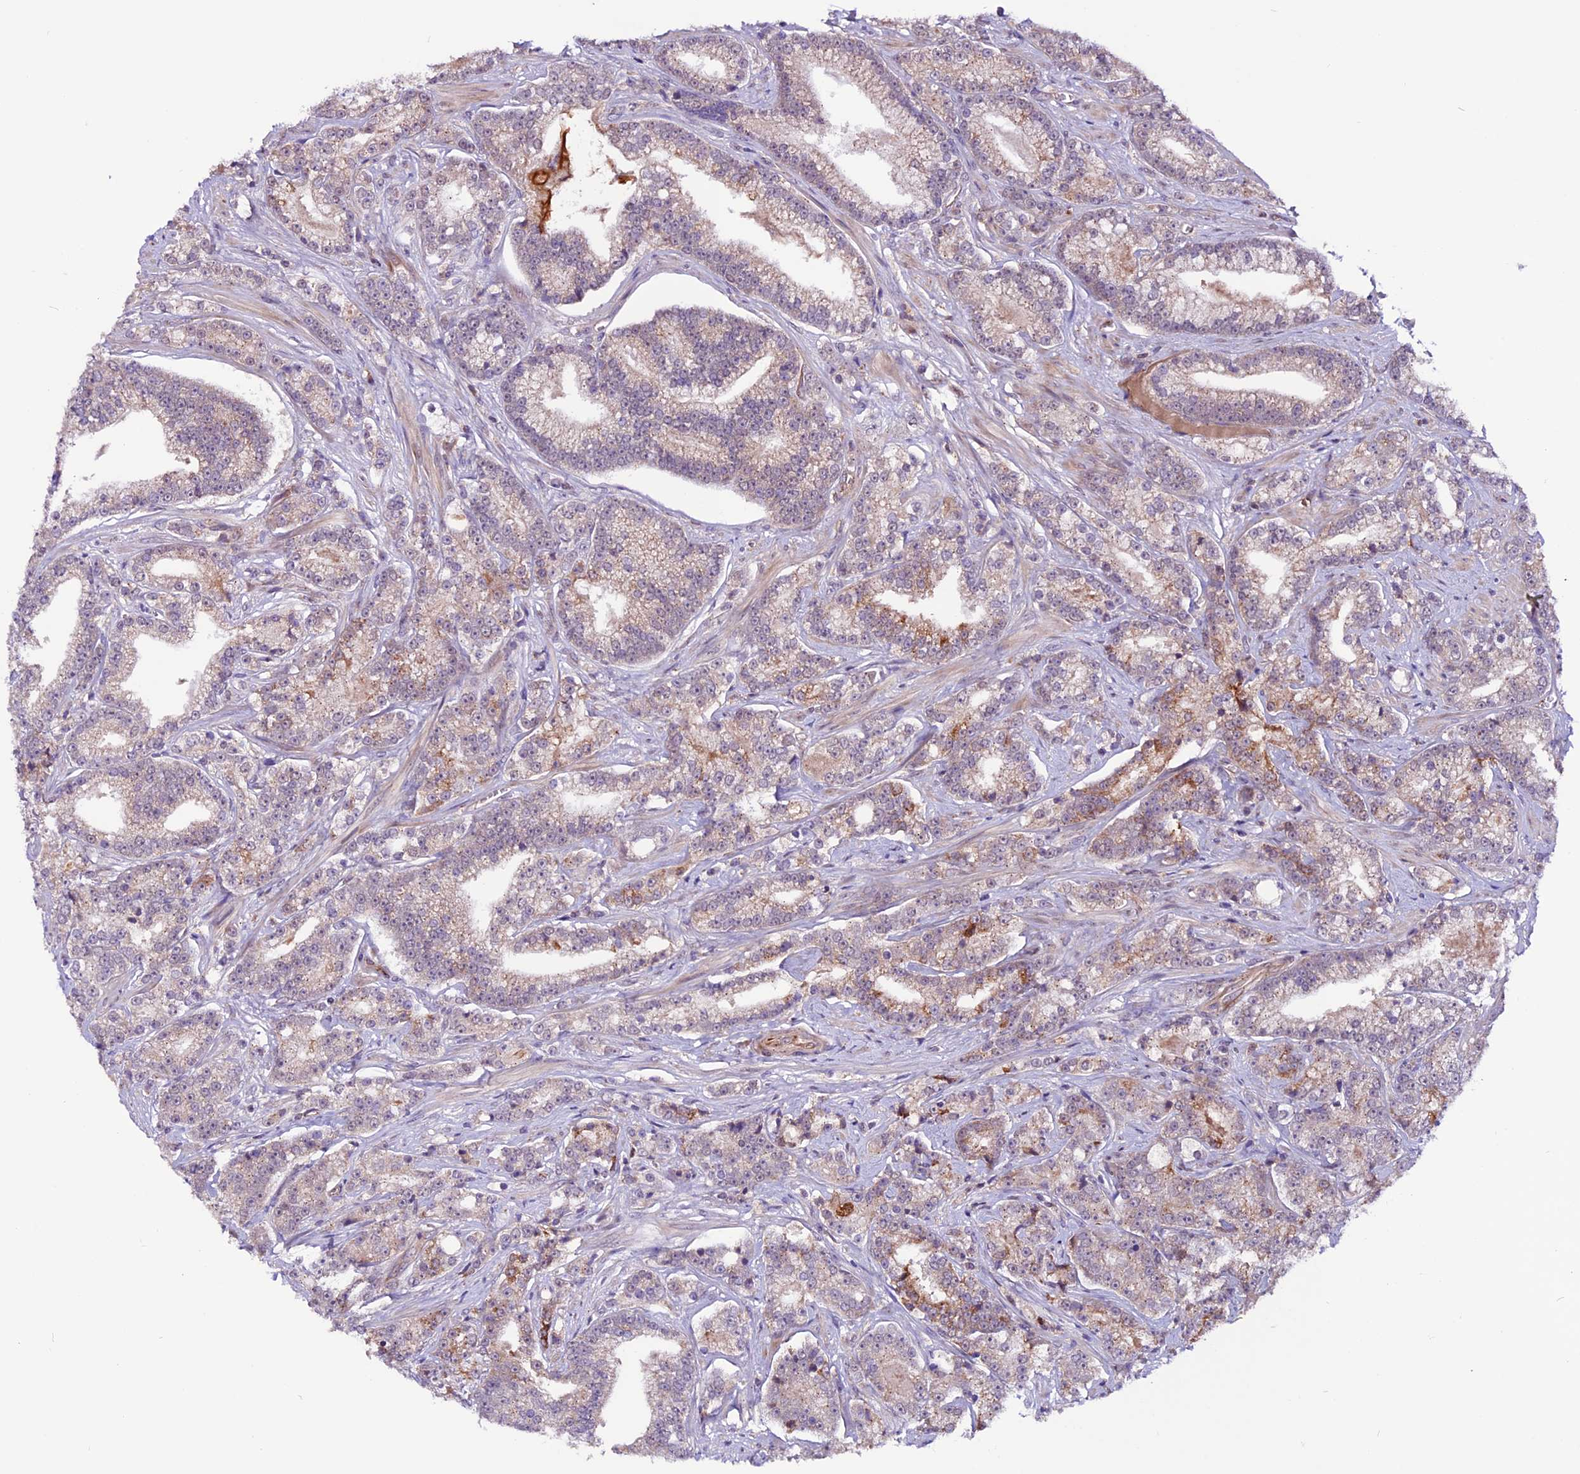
{"staining": {"intensity": "moderate", "quantity": "<25%", "location": "cytoplasmic/membranous"}, "tissue": "prostate cancer", "cell_type": "Tumor cells", "image_type": "cancer", "snomed": [{"axis": "morphology", "description": "Adenocarcinoma, High grade"}, {"axis": "topography", "description": "Prostate"}], "caption": "Immunohistochemical staining of human prostate cancer (adenocarcinoma (high-grade)) displays moderate cytoplasmic/membranous protein staining in about <25% of tumor cells. (brown staining indicates protein expression, while blue staining denotes nuclei).", "gene": "RINL", "patient": {"sex": "male", "age": 67}}